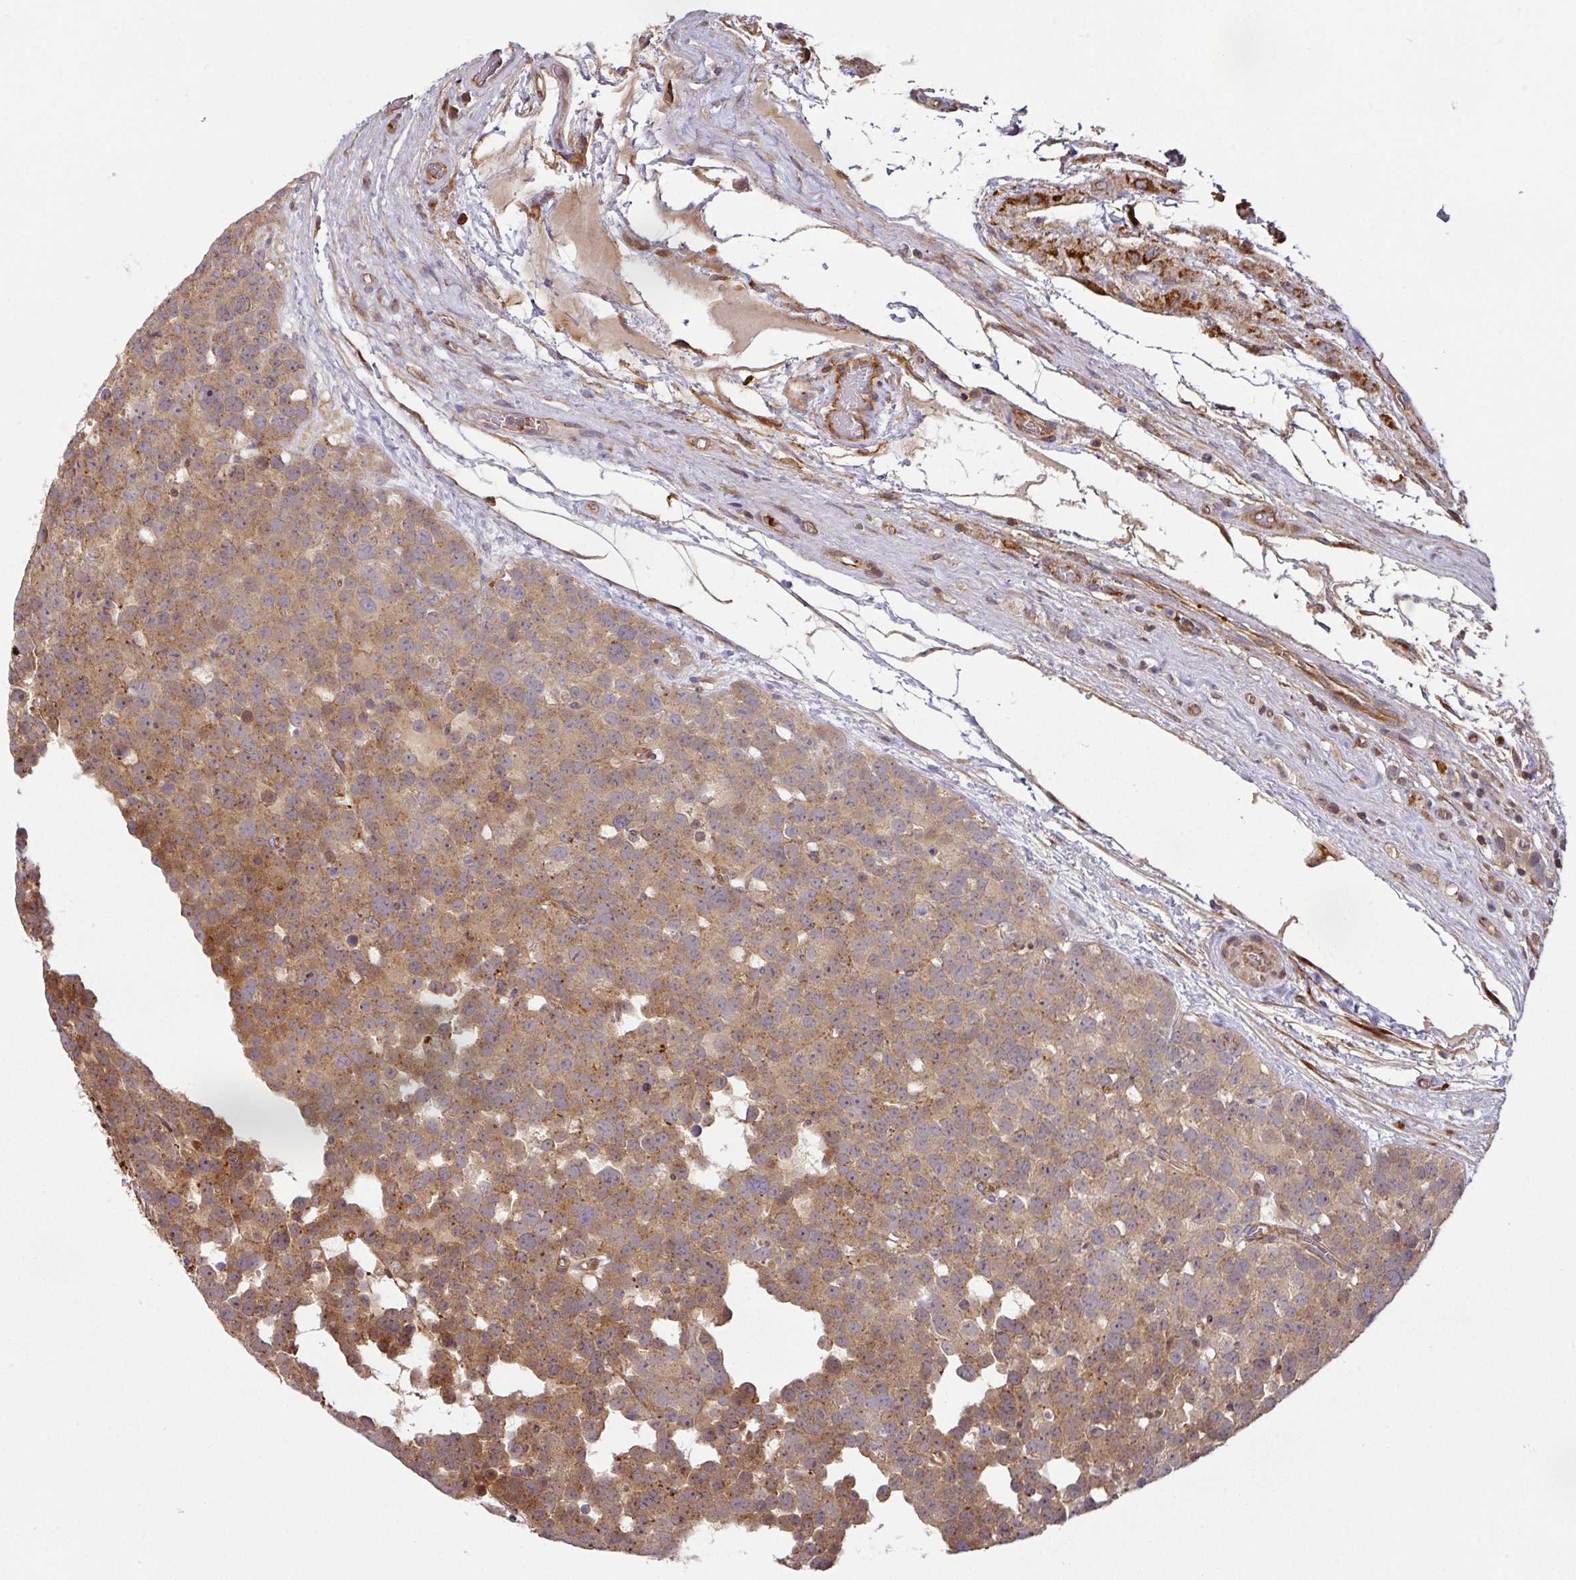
{"staining": {"intensity": "moderate", "quantity": ">75%", "location": "cytoplasmic/membranous"}, "tissue": "testis cancer", "cell_type": "Tumor cells", "image_type": "cancer", "snomed": [{"axis": "morphology", "description": "Seminoma, NOS"}, {"axis": "topography", "description": "Testis"}], "caption": "This histopathology image reveals immunohistochemistry (IHC) staining of testis cancer (seminoma), with medium moderate cytoplasmic/membranous positivity in about >75% of tumor cells.", "gene": "CASP2", "patient": {"sex": "male", "age": 71}}